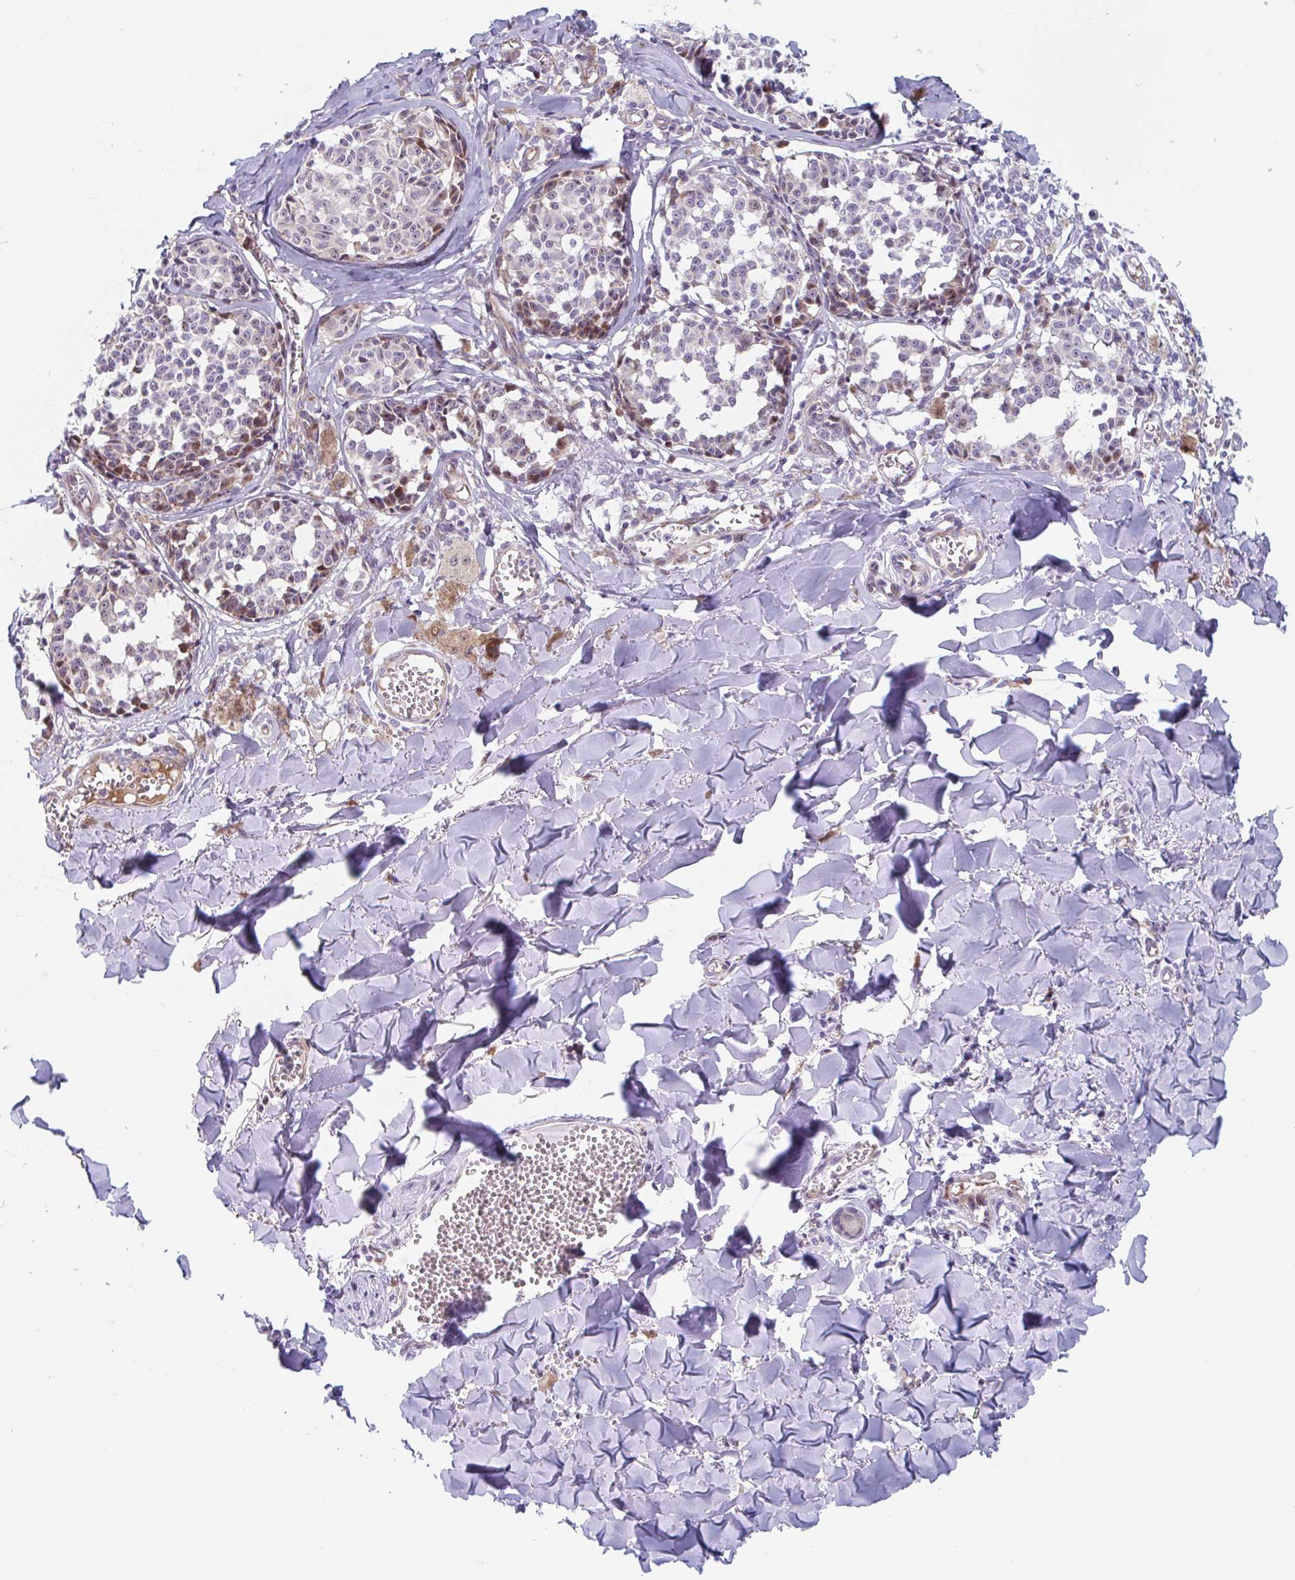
{"staining": {"intensity": "weak", "quantity": "<25%", "location": "cytoplasmic/membranous,nuclear"}, "tissue": "melanoma", "cell_type": "Tumor cells", "image_type": "cancer", "snomed": [{"axis": "morphology", "description": "Malignant melanoma, NOS"}, {"axis": "topography", "description": "Skin"}], "caption": "High magnification brightfield microscopy of melanoma stained with DAB (3,3'-diaminobenzidine) (brown) and counterstained with hematoxylin (blue): tumor cells show no significant staining.", "gene": "DUXA", "patient": {"sex": "female", "age": 43}}